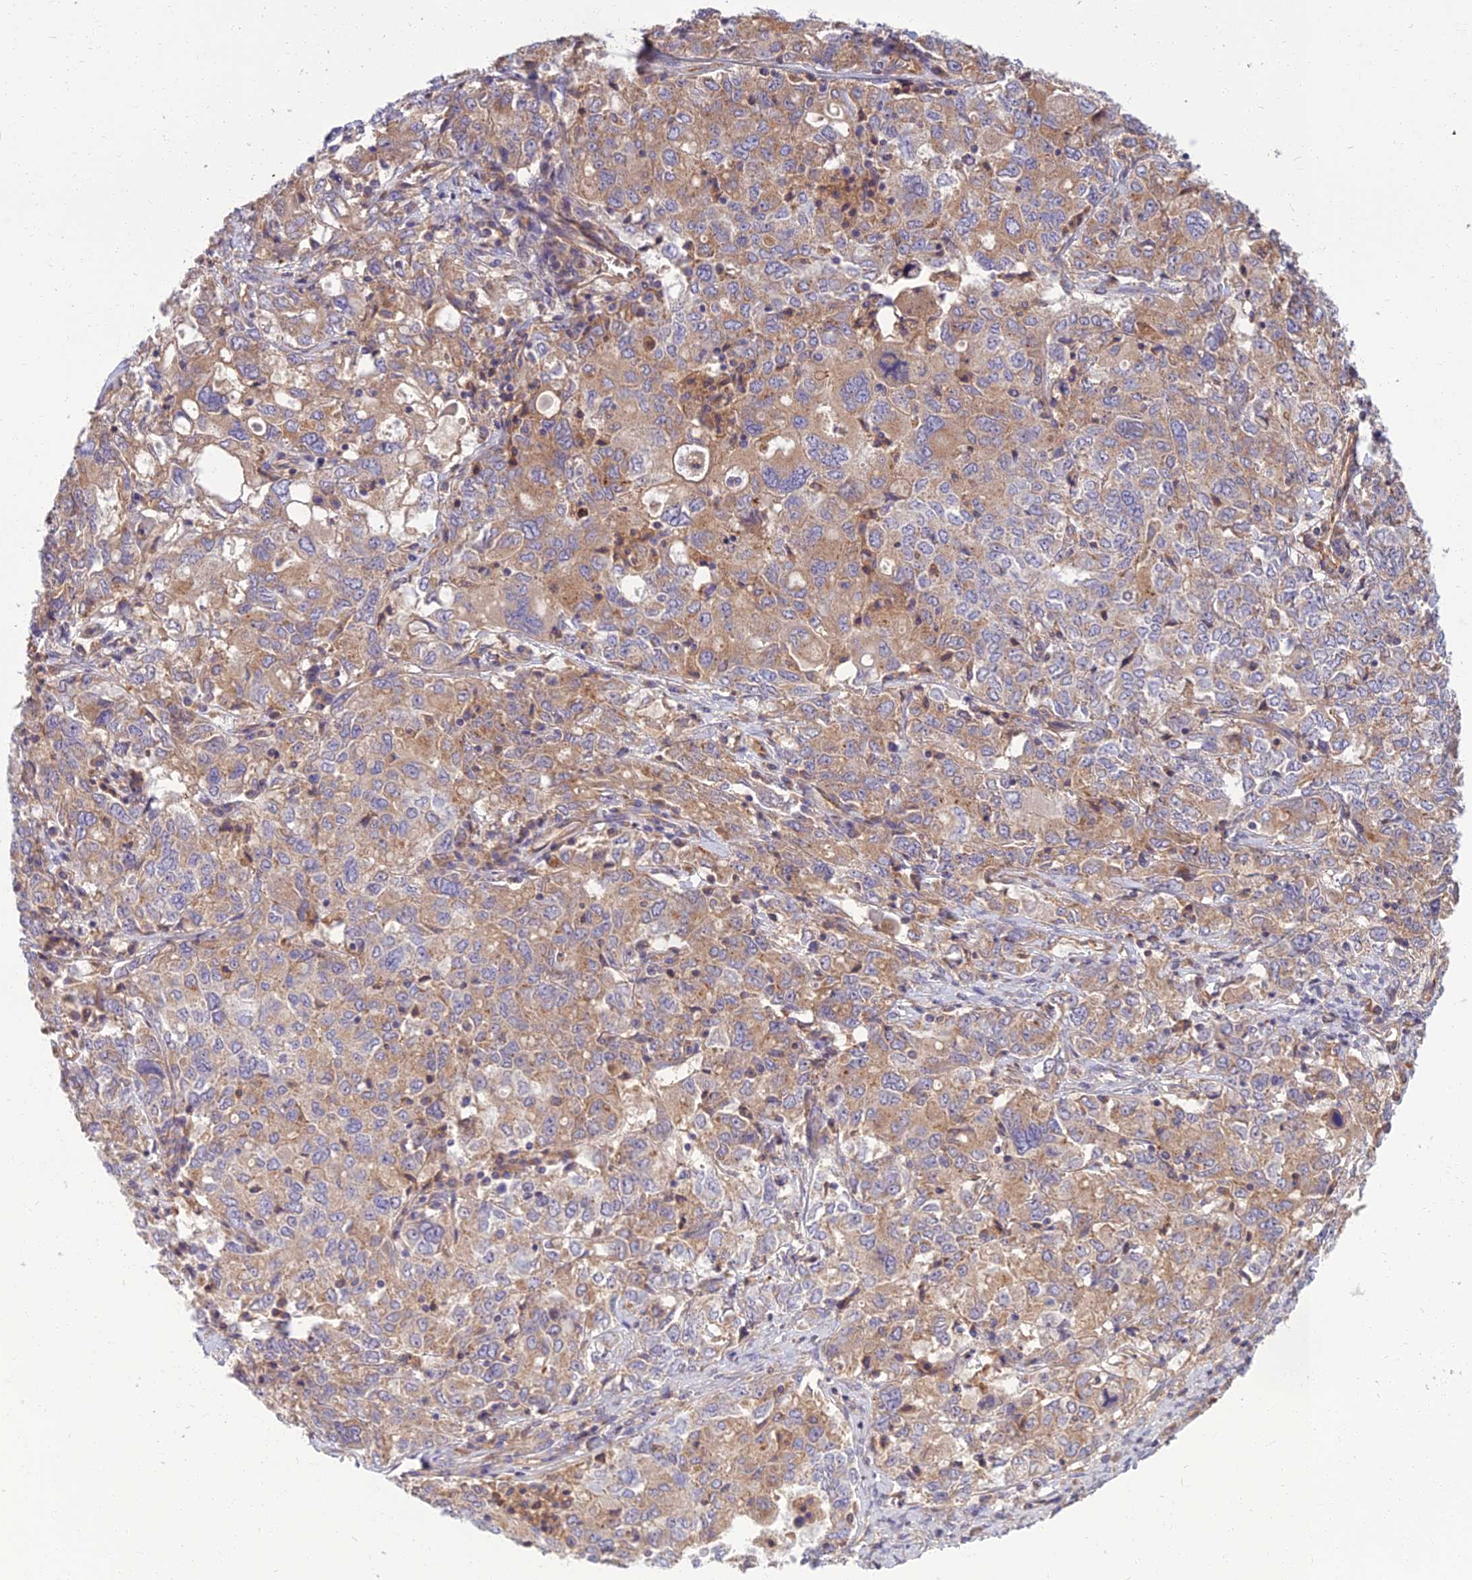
{"staining": {"intensity": "moderate", "quantity": ">75%", "location": "cytoplasmic/membranous"}, "tissue": "ovarian cancer", "cell_type": "Tumor cells", "image_type": "cancer", "snomed": [{"axis": "morphology", "description": "Carcinoma, endometroid"}, {"axis": "topography", "description": "Ovary"}], "caption": "IHC (DAB) staining of human ovarian cancer (endometroid carcinoma) shows moderate cytoplasmic/membranous protein staining in about >75% of tumor cells.", "gene": "WDR24", "patient": {"sex": "female", "age": 62}}